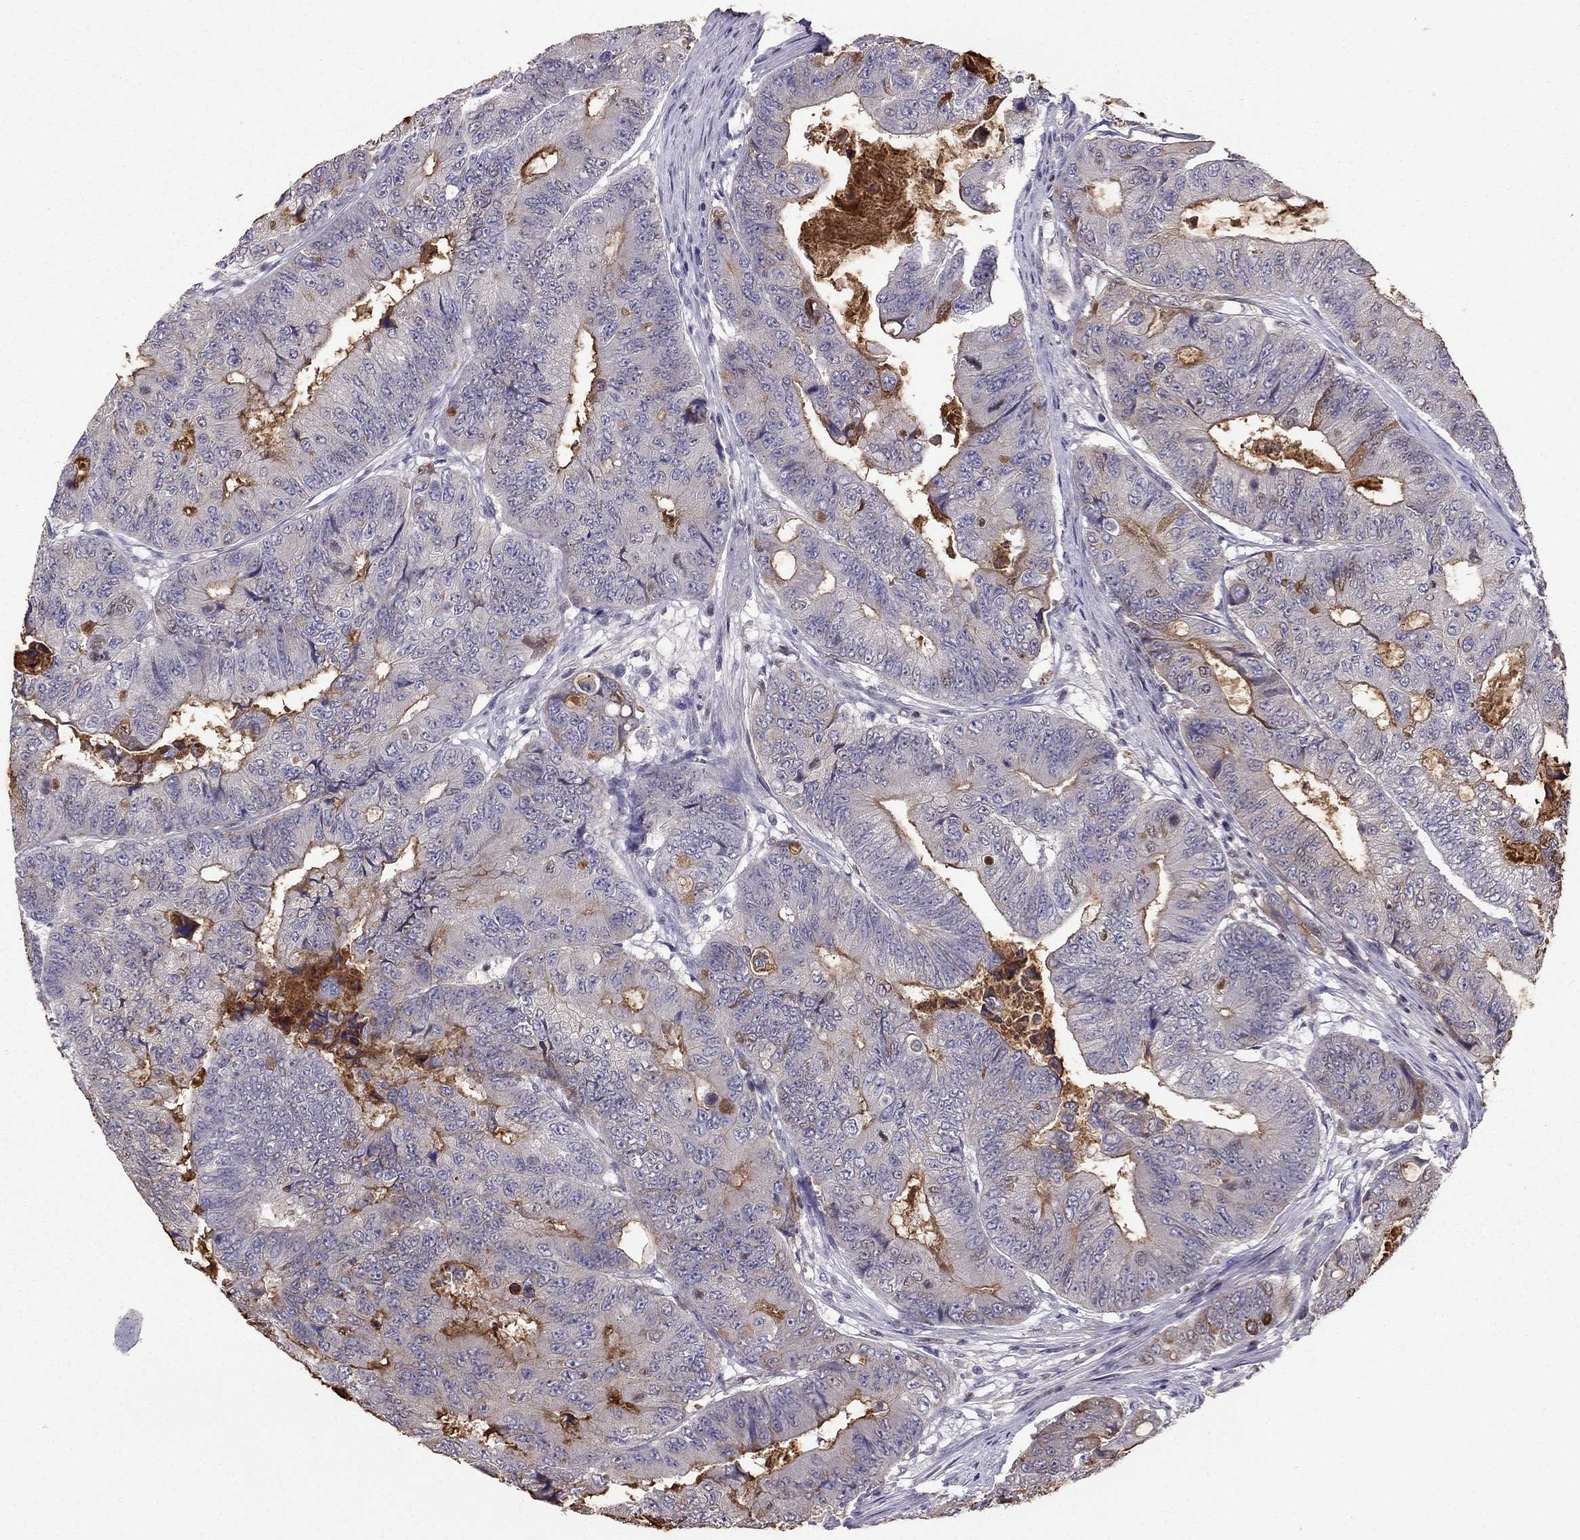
{"staining": {"intensity": "moderate", "quantity": "<25%", "location": "cytoplasmic/membranous"}, "tissue": "colorectal cancer", "cell_type": "Tumor cells", "image_type": "cancer", "snomed": [{"axis": "morphology", "description": "Adenocarcinoma, NOS"}, {"axis": "topography", "description": "Colon"}], "caption": "Protein staining by IHC reveals moderate cytoplasmic/membranous staining in about <25% of tumor cells in adenocarcinoma (colorectal).", "gene": "SCG5", "patient": {"sex": "female", "age": 48}}